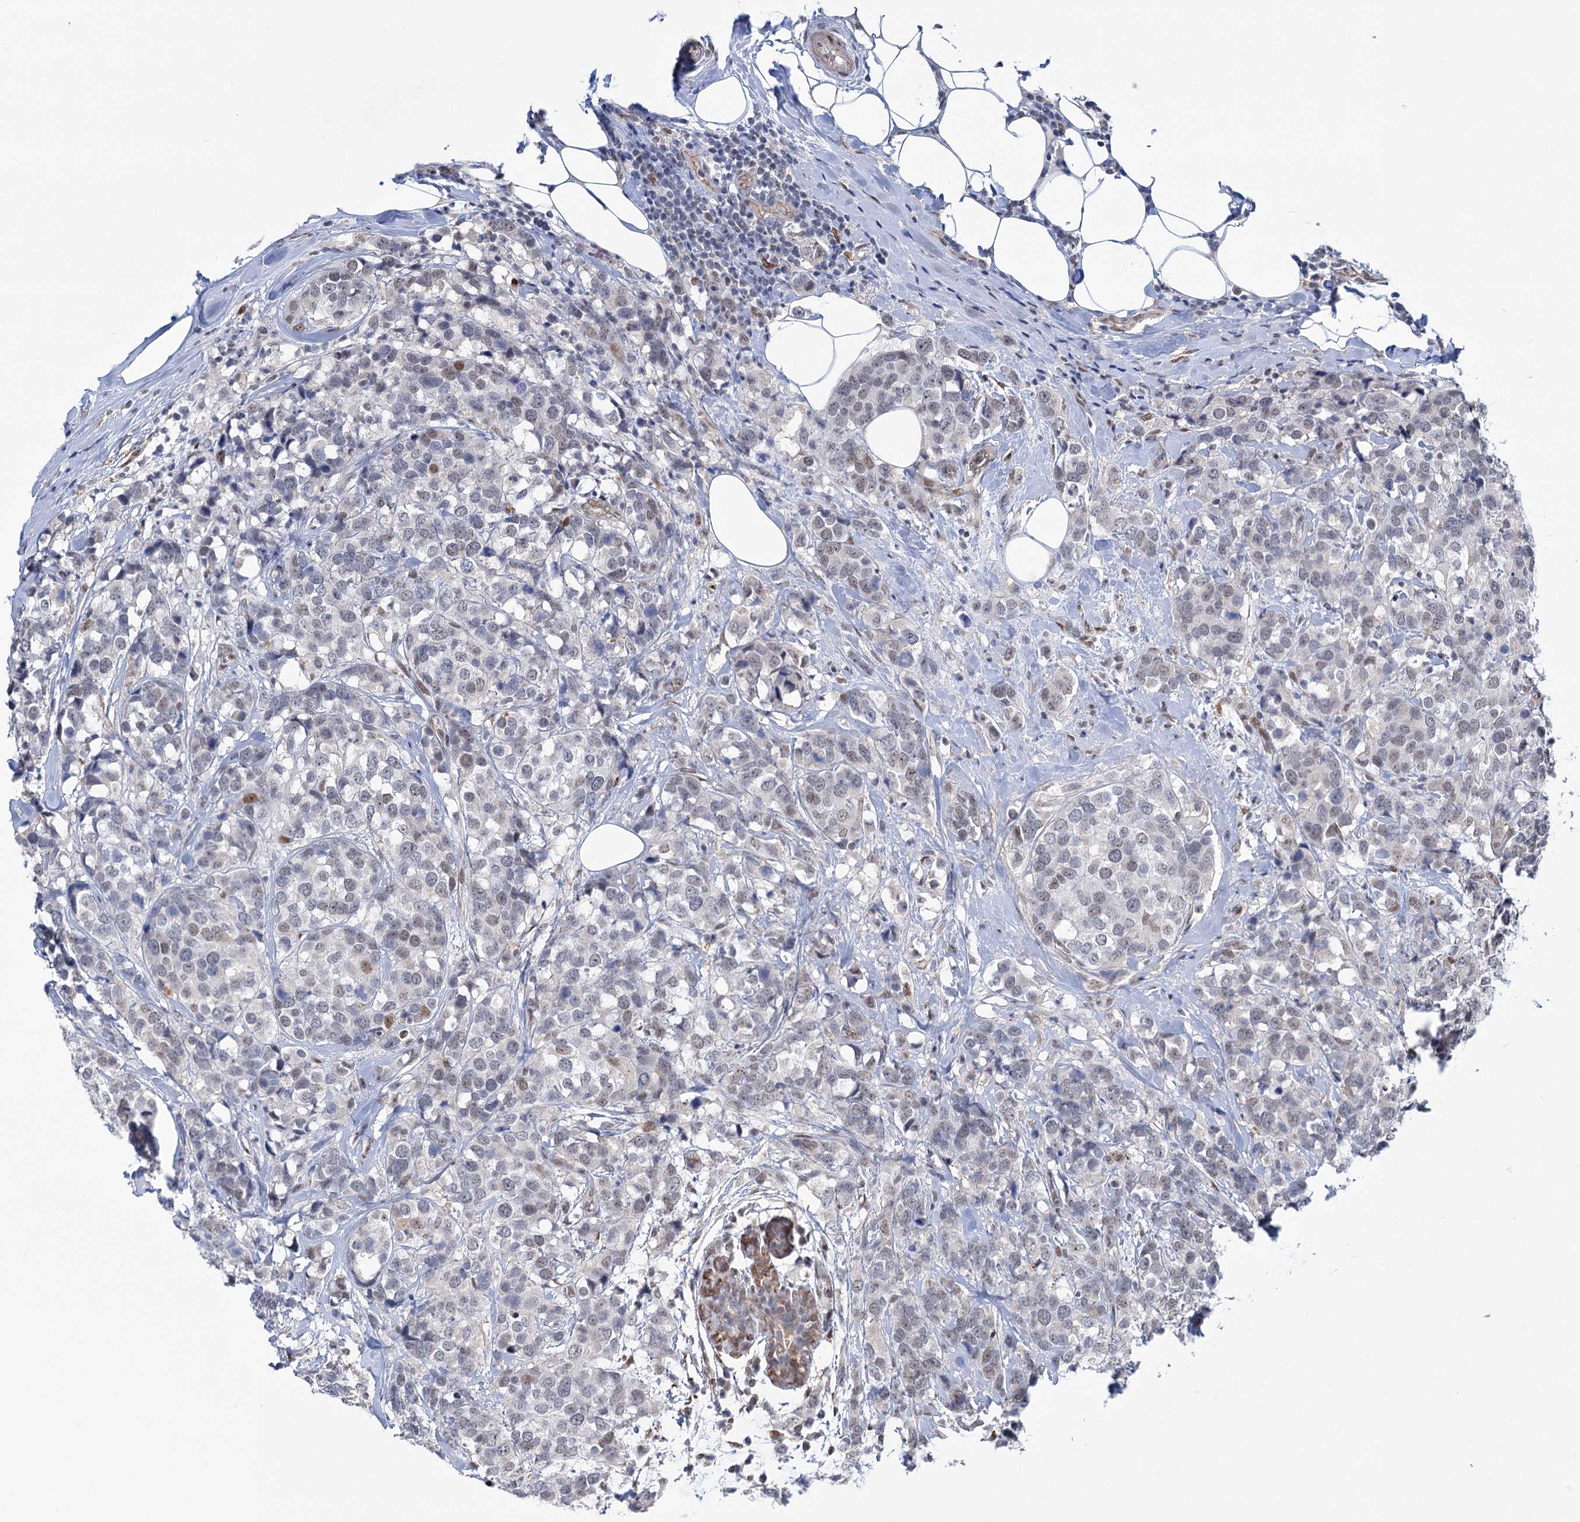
{"staining": {"intensity": "weak", "quantity": "<25%", "location": "nuclear"}, "tissue": "breast cancer", "cell_type": "Tumor cells", "image_type": "cancer", "snomed": [{"axis": "morphology", "description": "Lobular carcinoma"}, {"axis": "topography", "description": "Breast"}], "caption": "This is an immunohistochemistry micrograph of breast cancer (lobular carcinoma). There is no expression in tumor cells.", "gene": "FAM53A", "patient": {"sex": "female", "age": 59}}